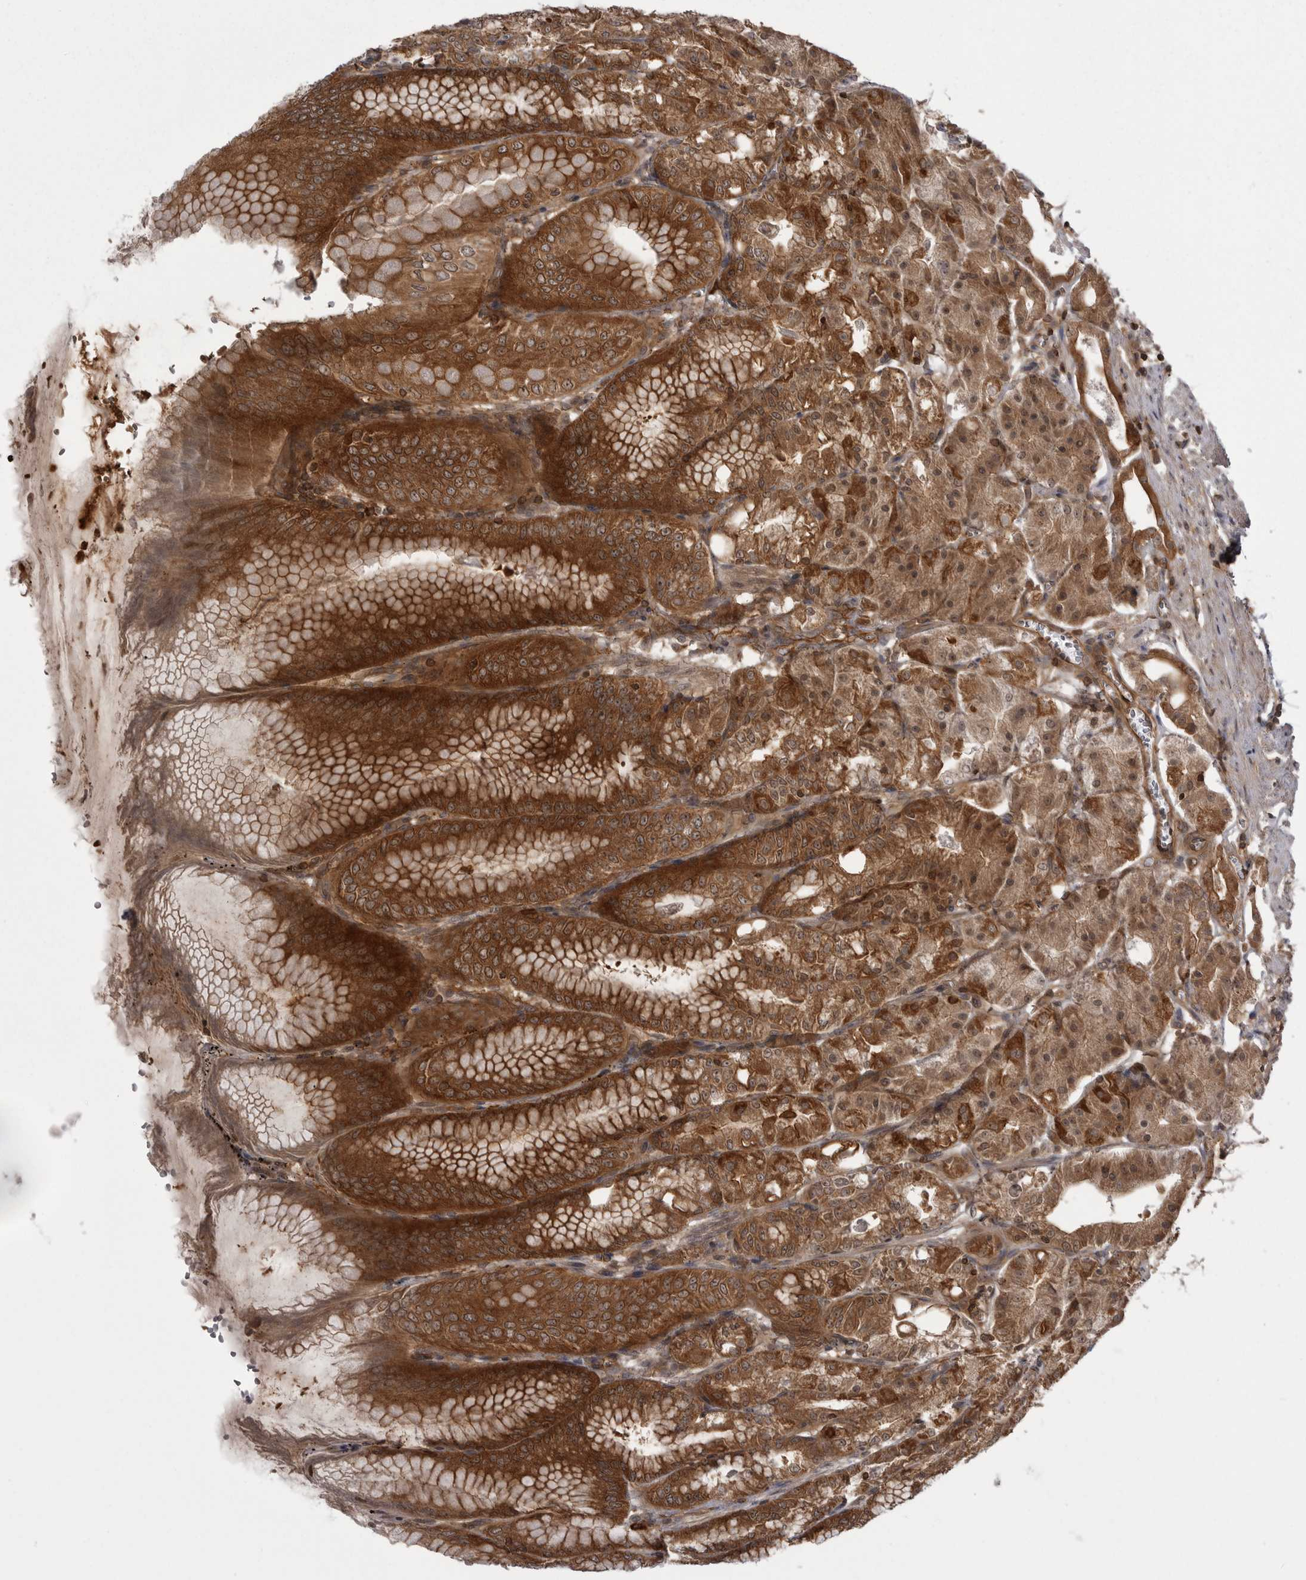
{"staining": {"intensity": "strong", "quantity": ">75%", "location": "cytoplasmic/membranous"}, "tissue": "stomach", "cell_type": "Glandular cells", "image_type": "normal", "snomed": [{"axis": "morphology", "description": "Normal tissue, NOS"}, {"axis": "topography", "description": "Stomach, lower"}], "caption": "A photomicrograph of stomach stained for a protein demonstrates strong cytoplasmic/membranous brown staining in glandular cells.", "gene": "STK24", "patient": {"sex": "male", "age": 71}}